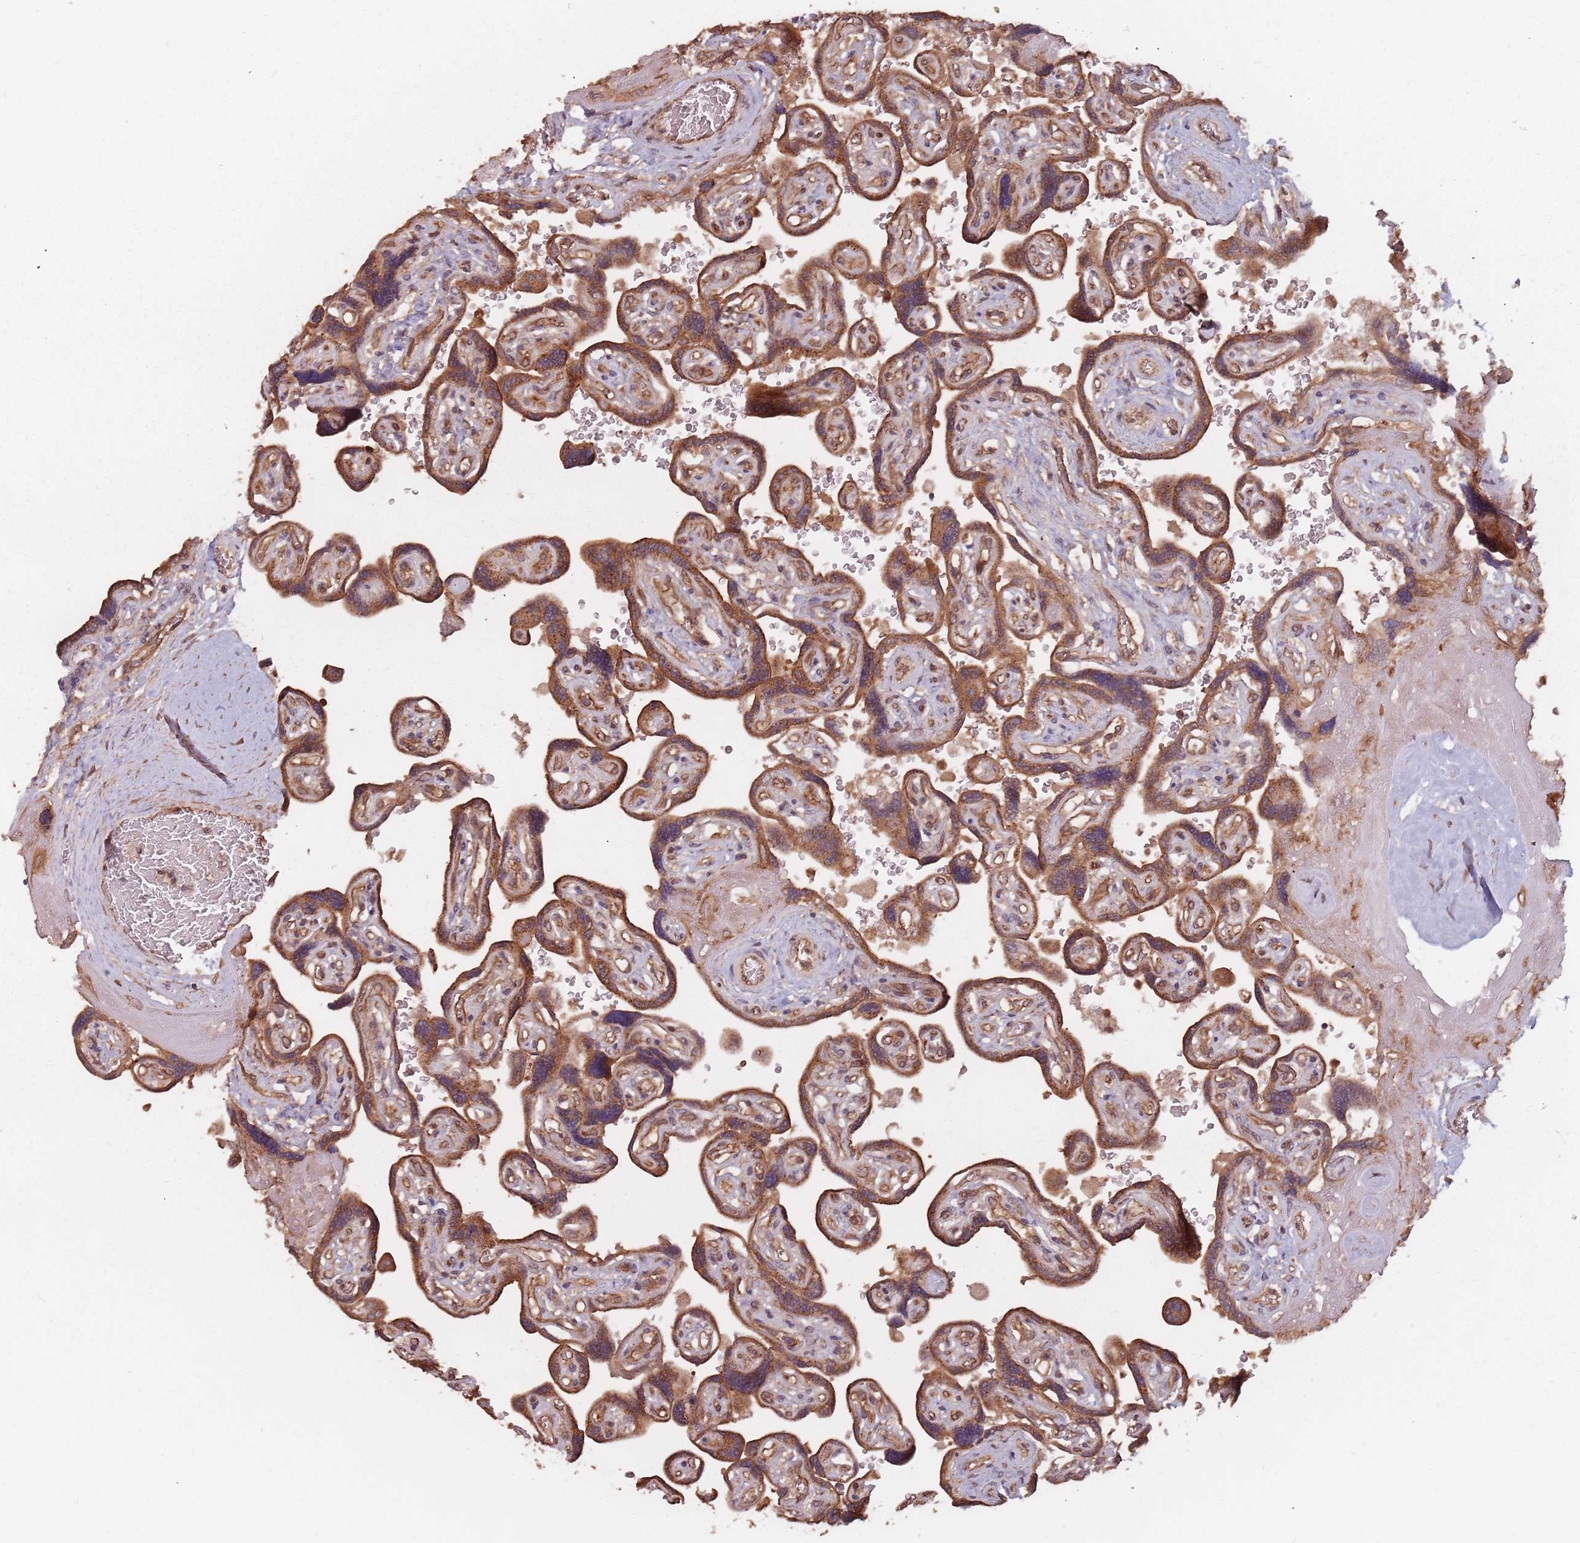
{"staining": {"intensity": "strong", "quantity": ">75%", "location": "cytoplasmic/membranous"}, "tissue": "placenta", "cell_type": "Decidual cells", "image_type": "normal", "snomed": [{"axis": "morphology", "description": "Normal tissue, NOS"}, {"axis": "topography", "description": "Placenta"}], "caption": "Unremarkable placenta exhibits strong cytoplasmic/membranous staining in approximately >75% of decidual cells, visualized by immunohistochemistry.", "gene": "C3orf14", "patient": {"sex": "female", "age": 32}}